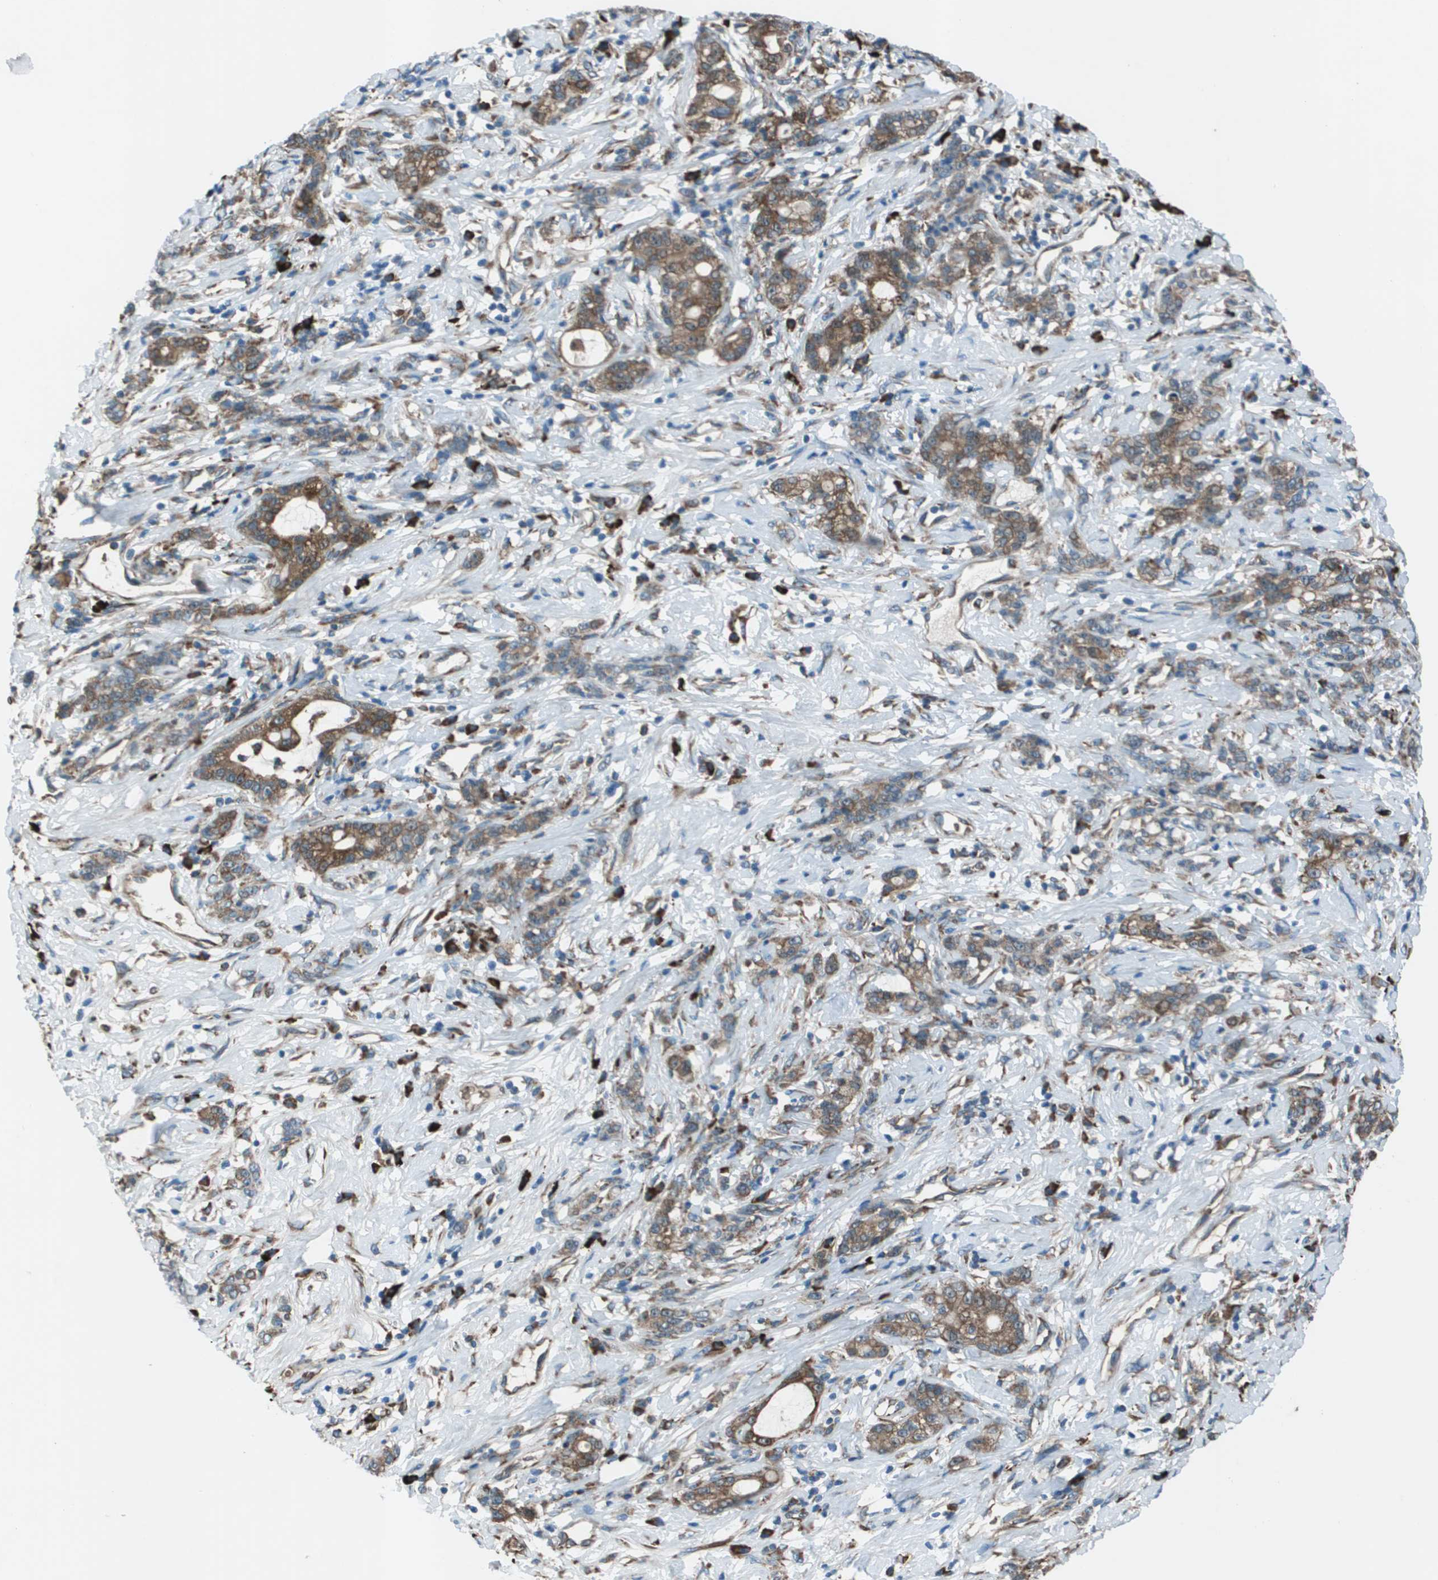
{"staining": {"intensity": "moderate", "quantity": ">75%", "location": "cytoplasmic/membranous"}, "tissue": "stomach cancer", "cell_type": "Tumor cells", "image_type": "cancer", "snomed": [{"axis": "morphology", "description": "Adenocarcinoma, NOS"}, {"axis": "topography", "description": "Stomach, lower"}], "caption": "Immunohistochemistry (IHC) staining of stomach cancer, which demonstrates medium levels of moderate cytoplasmic/membranous positivity in about >75% of tumor cells indicating moderate cytoplasmic/membranous protein expression. The staining was performed using DAB (brown) for protein detection and nuclei were counterstained in hematoxylin (blue).", "gene": "UTS2", "patient": {"sex": "male", "age": 88}}